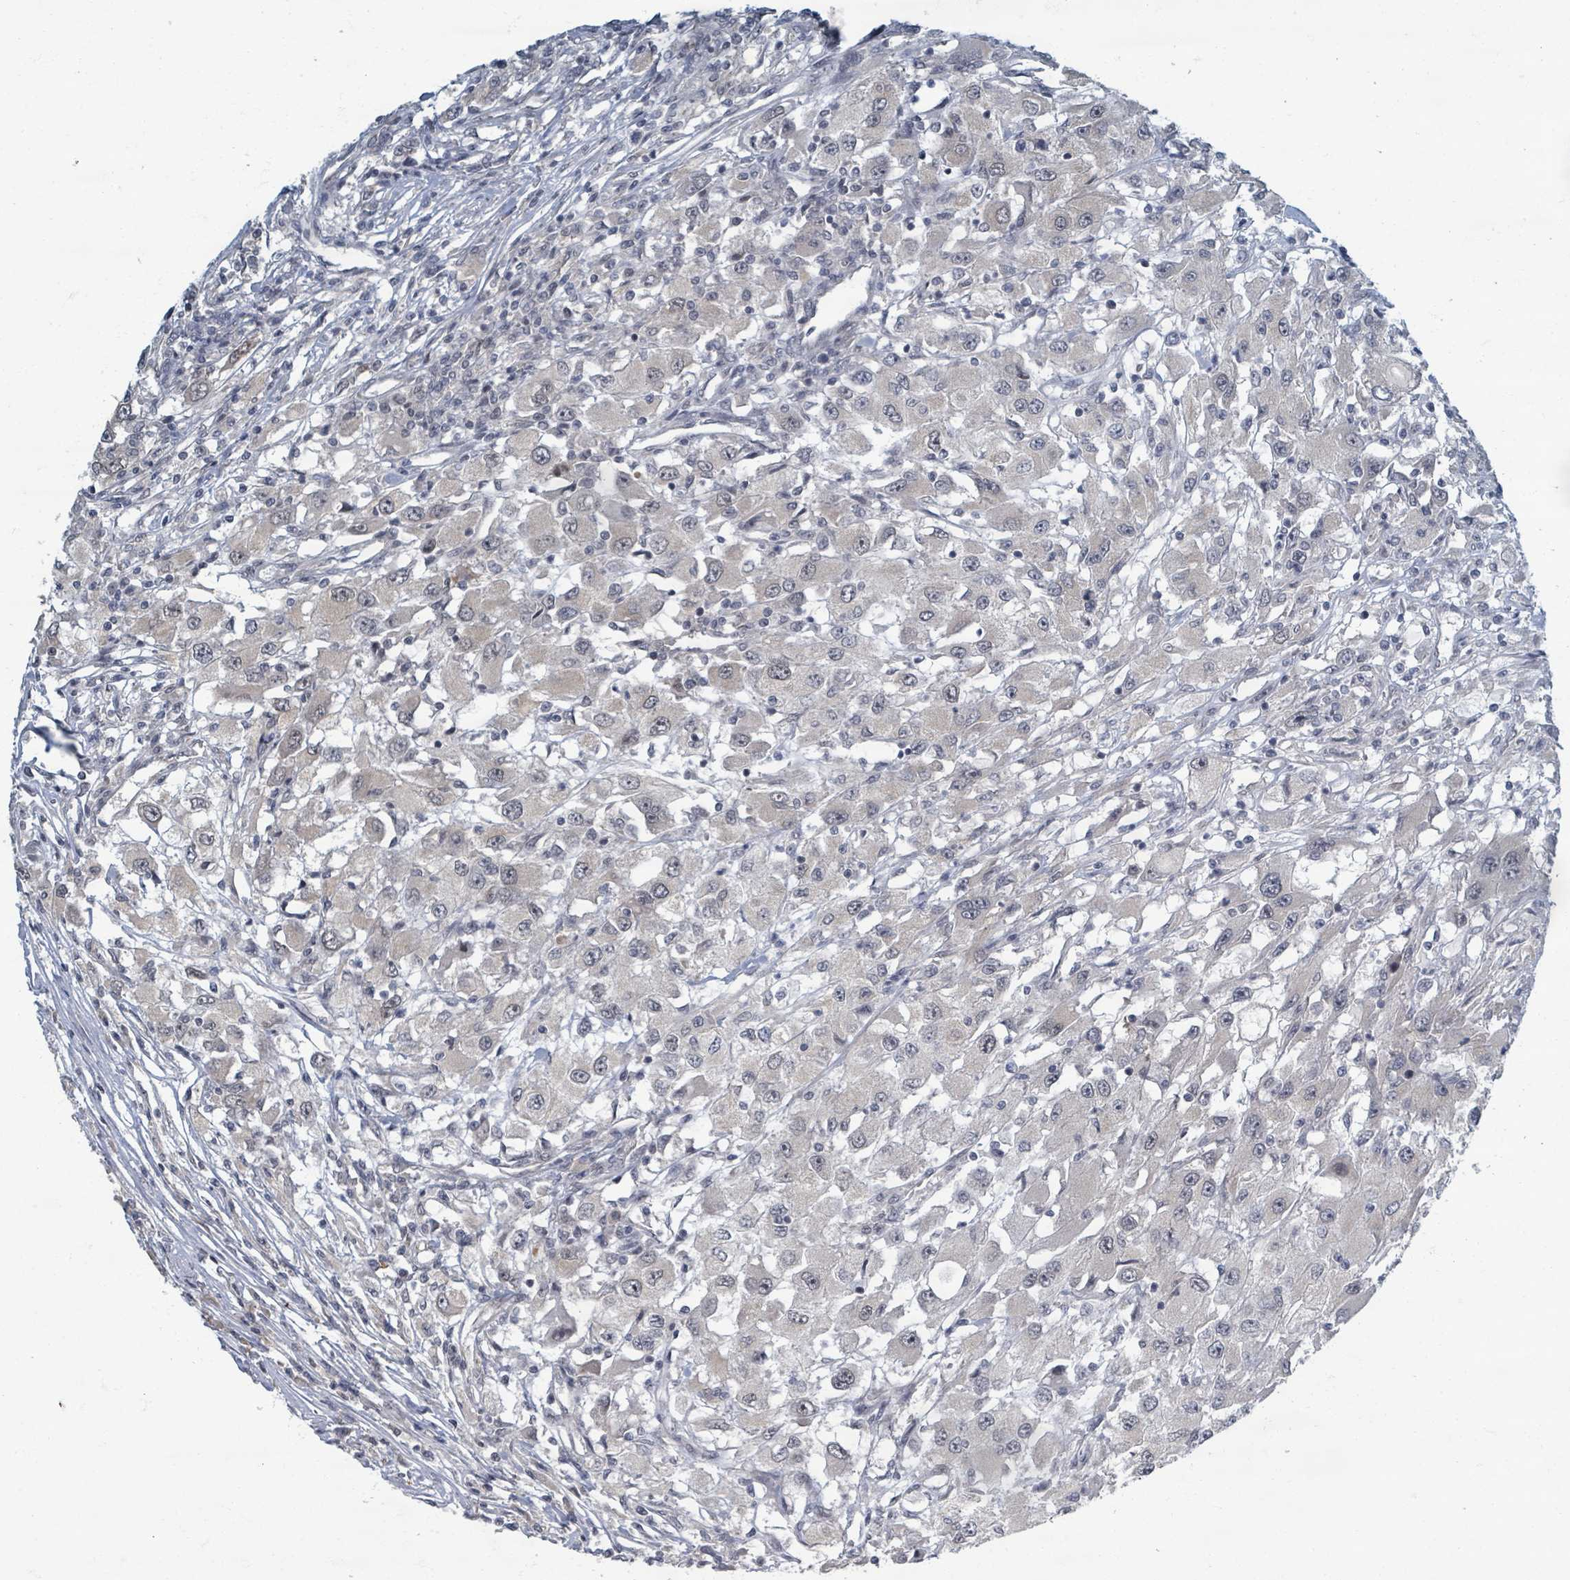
{"staining": {"intensity": "negative", "quantity": "none", "location": "none"}, "tissue": "renal cancer", "cell_type": "Tumor cells", "image_type": "cancer", "snomed": [{"axis": "morphology", "description": "Adenocarcinoma, NOS"}, {"axis": "topography", "description": "Kidney"}], "caption": "DAB (3,3'-diaminobenzidine) immunohistochemical staining of renal adenocarcinoma exhibits no significant expression in tumor cells.", "gene": "INTS15", "patient": {"sex": "female", "age": 67}}